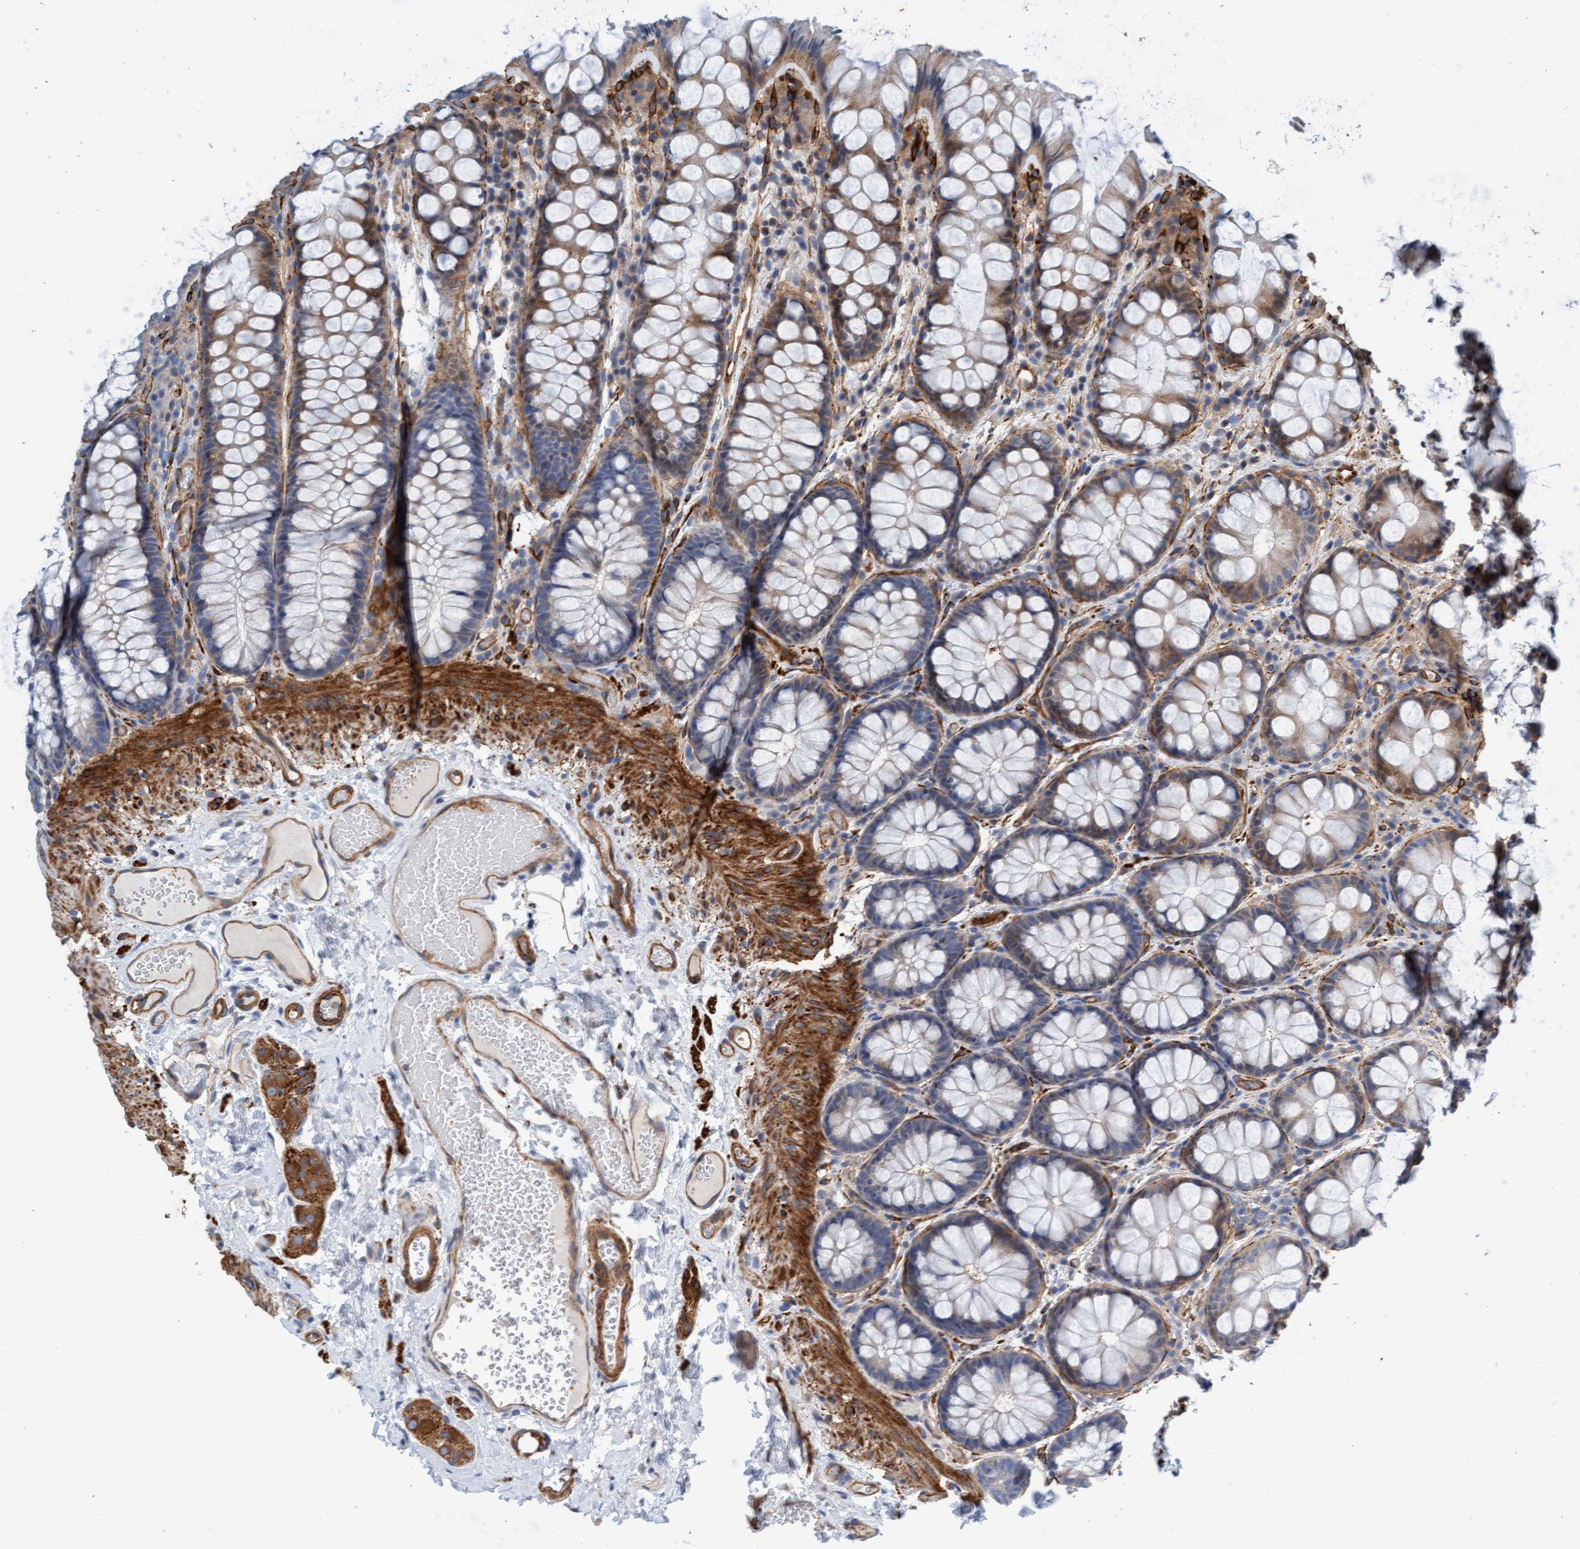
{"staining": {"intensity": "strong", "quantity": ">75%", "location": "cytoplasmic/membranous"}, "tissue": "colon", "cell_type": "Endothelial cells", "image_type": "normal", "snomed": [{"axis": "morphology", "description": "Normal tissue, NOS"}, {"axis": "topography", "description": "Colon"}], "caption": "Immunohistochemistry staining of benign colon, which displays high levels of strong cytoplasmic/membranous staining in approximately >75% of endothelial cells indicating strong cytoplasmic/membranous protein positivity. The staining was performed using DAB (brown) for protein detection and nuclei were counterstained in hematoxylin (blue).", "gene": "FMNL3", "patient": {"sex": "male", "age": 47}}